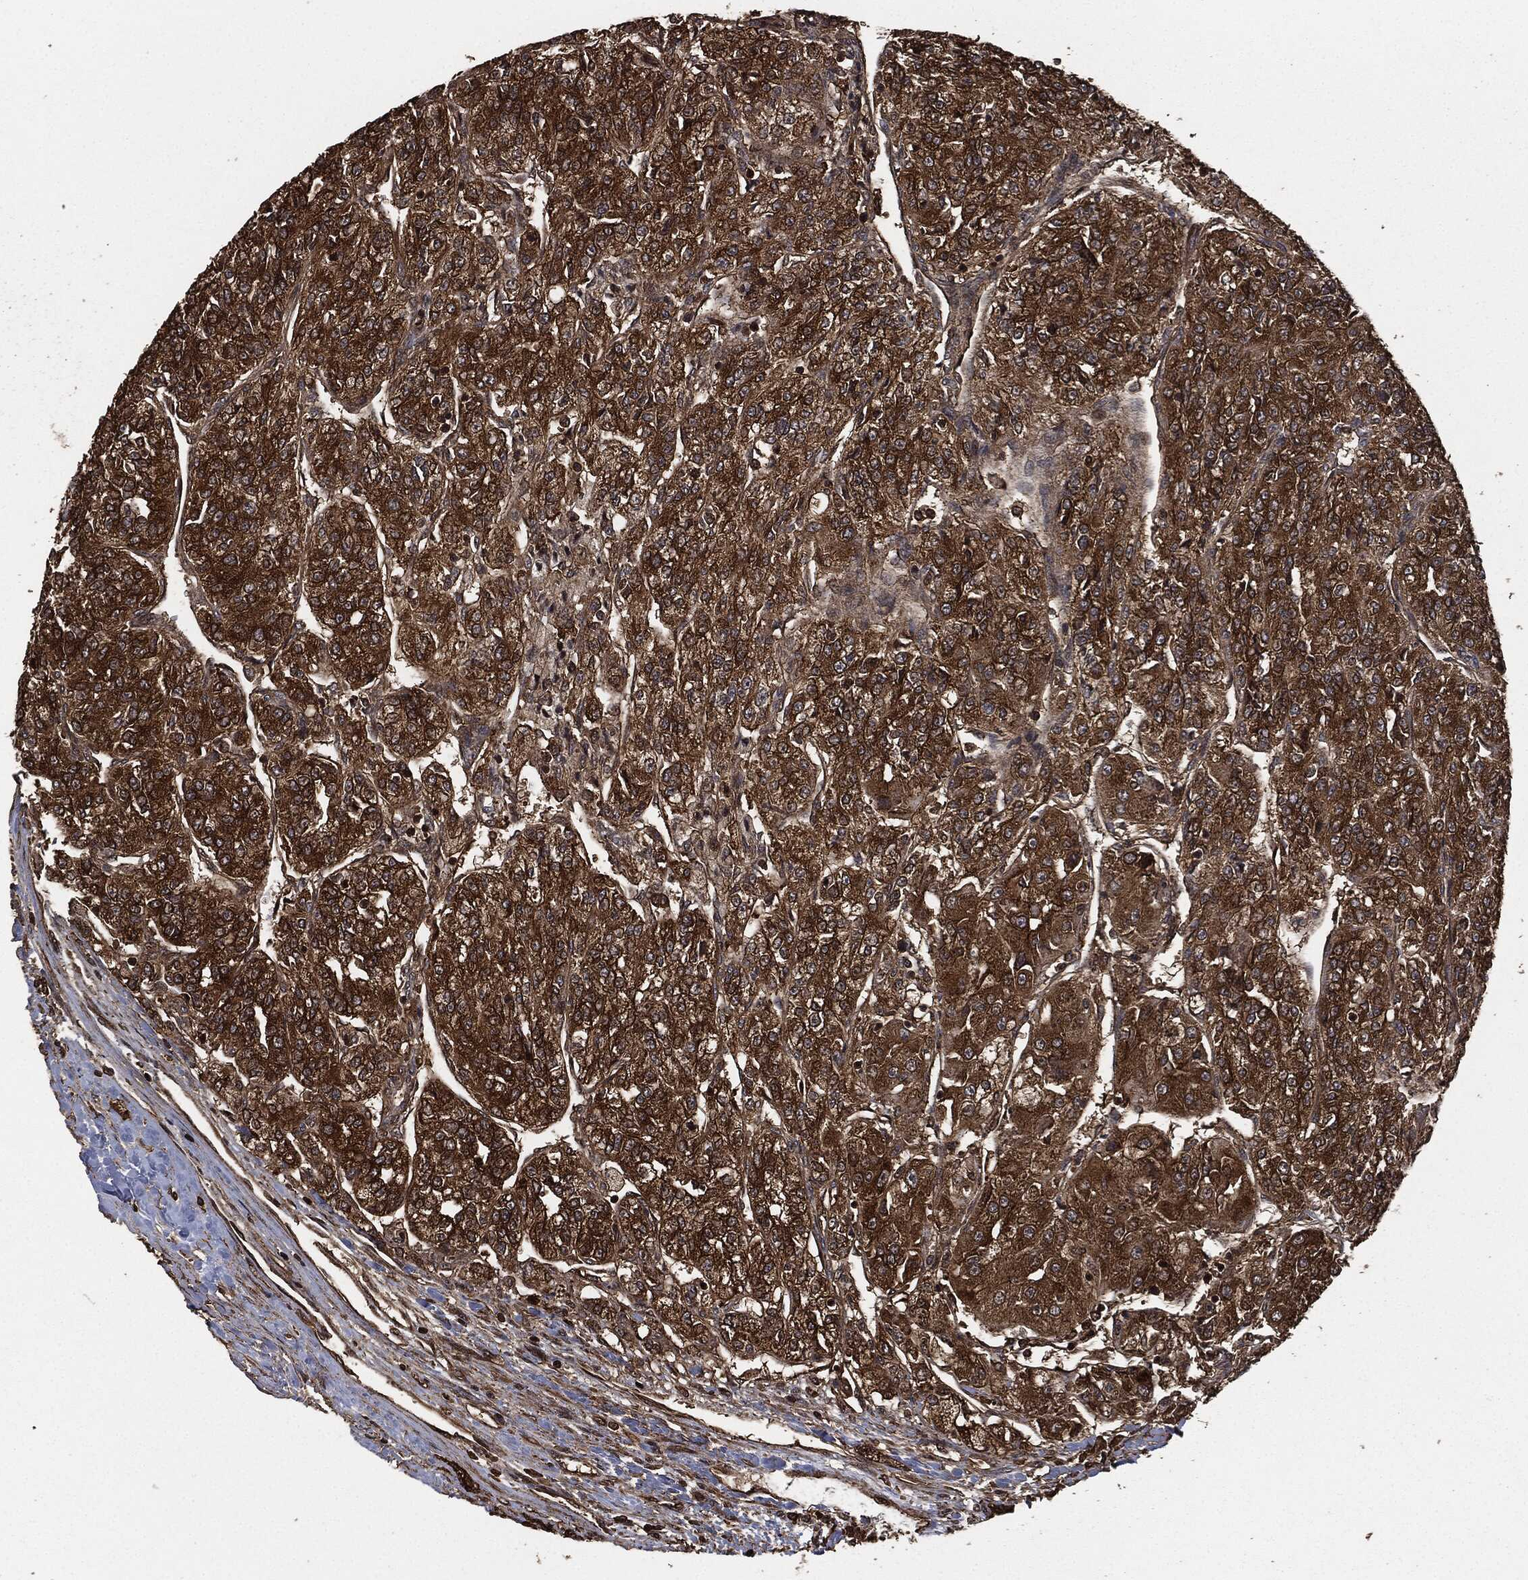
{"staining": {"intensity": "strong", "quantity": ">75%", "location": "cytoplasmic/membranous"}, "tissue": "renal cancer", "cell_type": "Tumor cells", "image_type": "cancer", "snomed": [{"axis": "morphology", "description": "Adenocarcinoma, NOS"}, {"axis": "topography", "description": "Kidney"}], "caption": "DAB immunohistochemical staining of renal cancer shows strong cytoplasmic/membranous protein staining in about >75% of tumor cells.", "gene": "HRAS", "patient": {"sex": "female", "age": 63}}